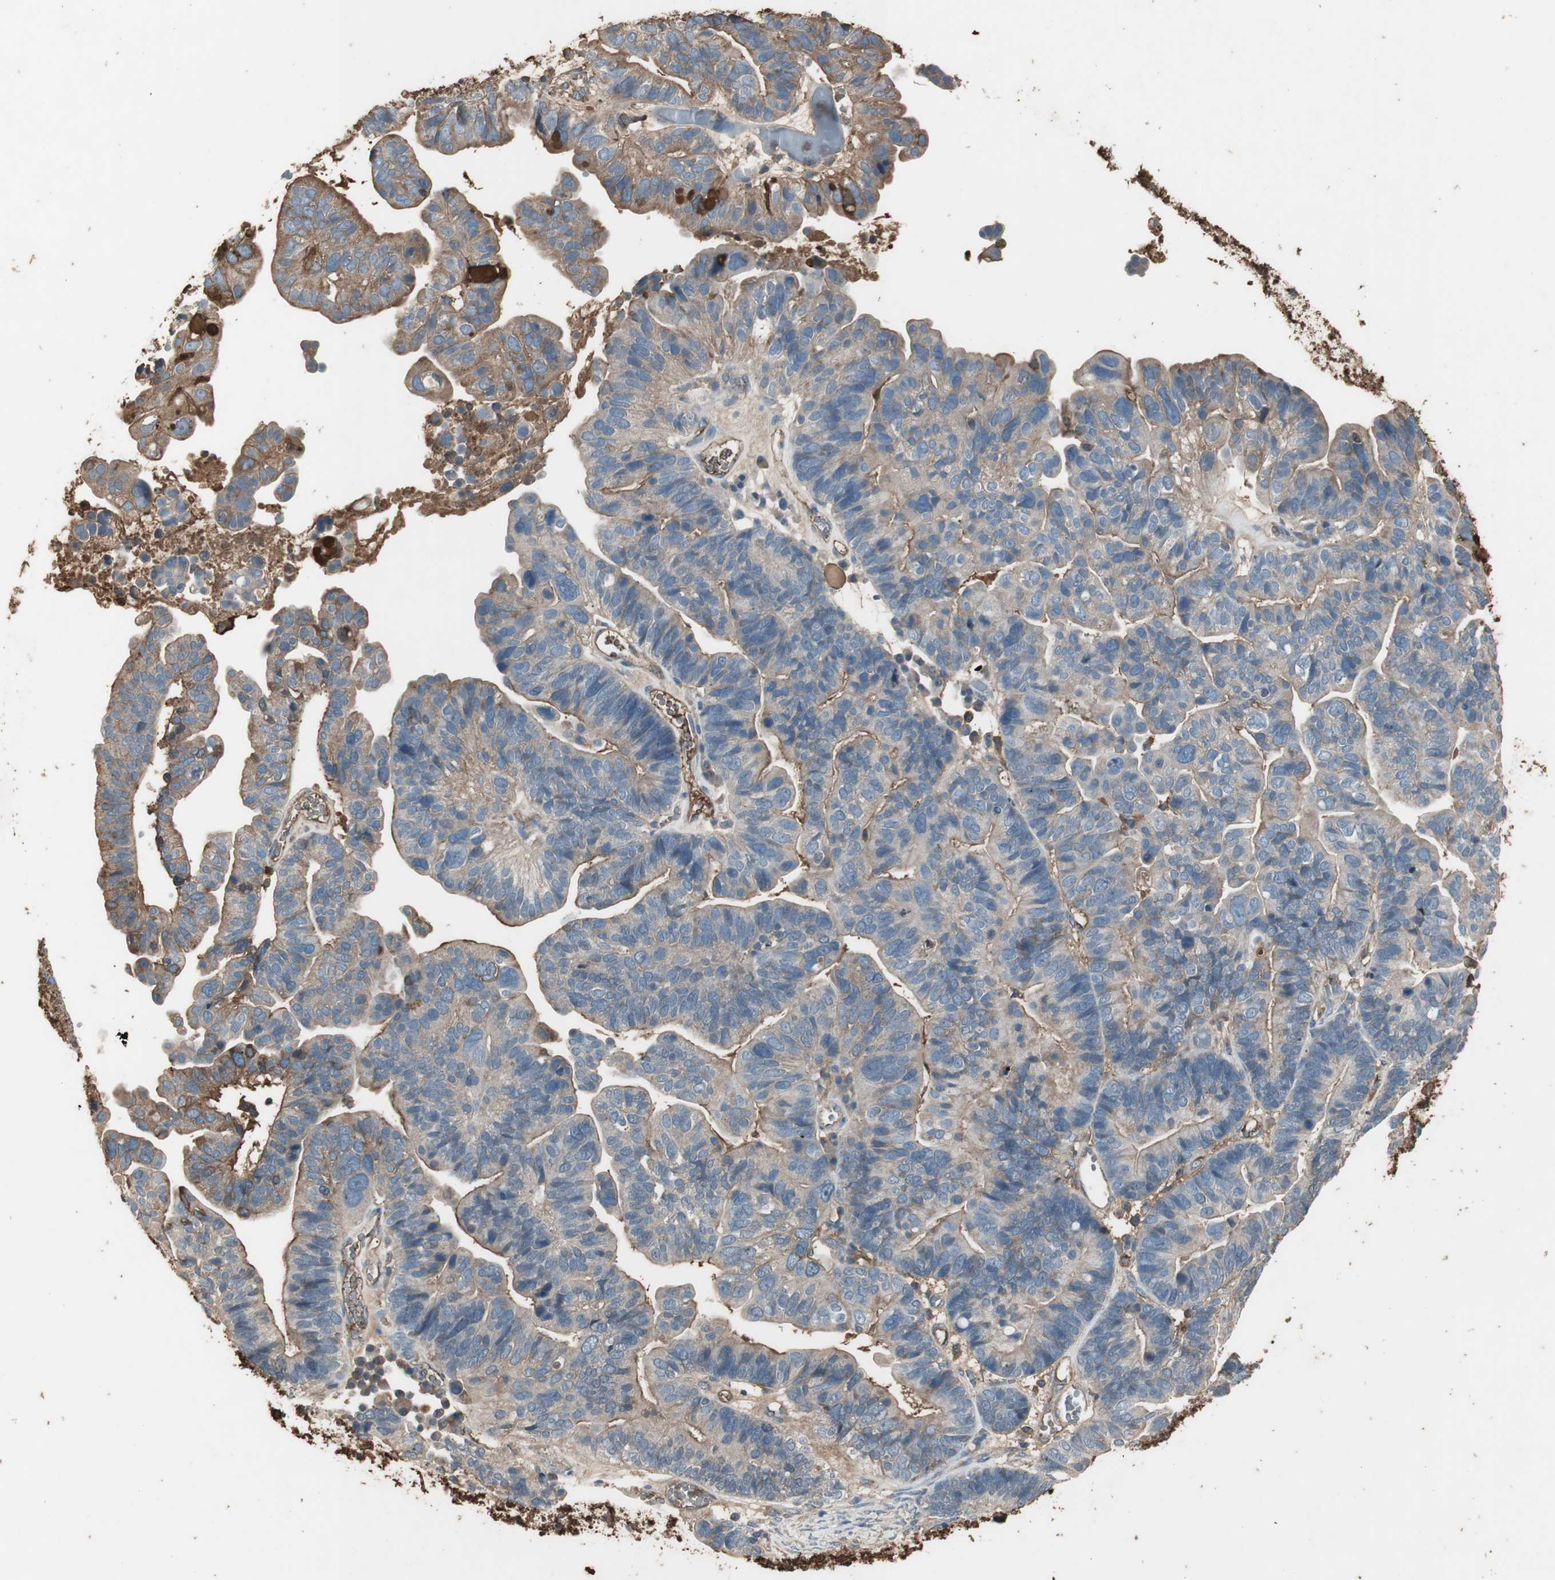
{"staining": {"intensity": "weak", "quantity": ">75%", "location": "cytoplasmic/membranous"}, "tissue": "ovarian cancer", "cell_type": "Tumor cells", "image_type": "cancer", "snomed": [{"axis": "morphology", "description": "Cystadenocarcinoma, serous, NOS"}, {"axis": "topography", "description": "Ovary"}], "caption": "High-magnification brightfield microscopy of ovarian serous cystadenocarcinoma stained with DAB (brown) and counterstained with hematoxylin (blue). tumor cells exhibit weak cytoplasmic/membranous expression is appreciated in approximately>75% of cells.", "gene": "MMP14", "patient": {"sex": "female", "age": 56}}